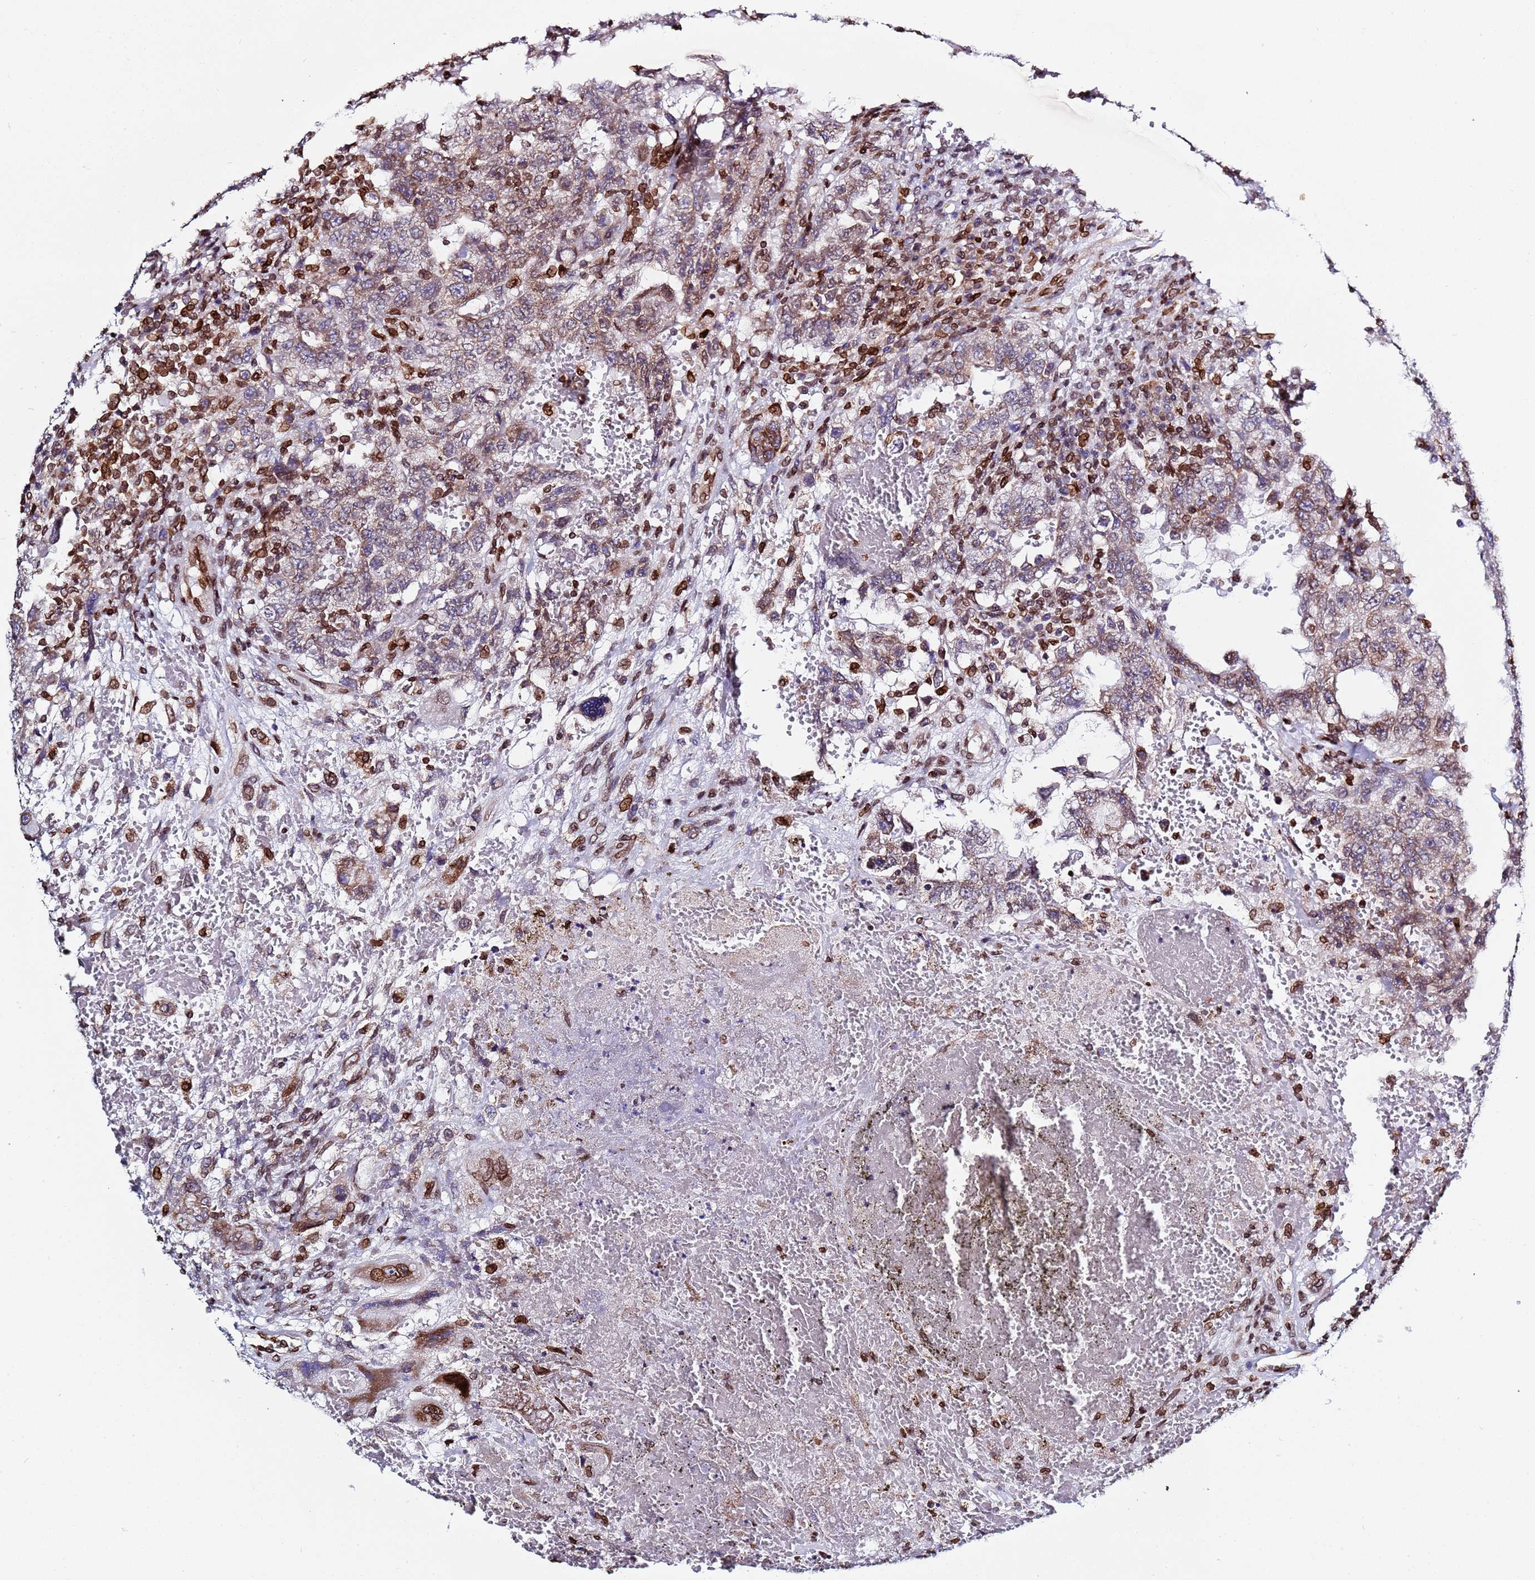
{"staining": {"intensity": "weak", "quantity": "25%-75%", "location": "cytoplasmic/membranous"}, "tissue": "testis cancer", "cell_type": "Tumor cells", "image_type": "cancer", "snomed": [{"axis": "morphology", "description": "Carcinoma, Embryonal, NOS"}, {"axis": "topography", "description": "Testis"}], "caption": "IHC (DAB) staining of human embryonal carcinoma (testis) displays weak cytoplasmic/membranous protein staining in approximately 25%-75% of tumor cells. The staining was performed using DAB (3,3'-diaminobenzidine) to visualize the protein expression in brown, while the nuclei were stained in blue with hematoxylin (Magnification: 20x).", "gene": "TOR1AIP1", "patient": {"sex": "male", "age": 26}}